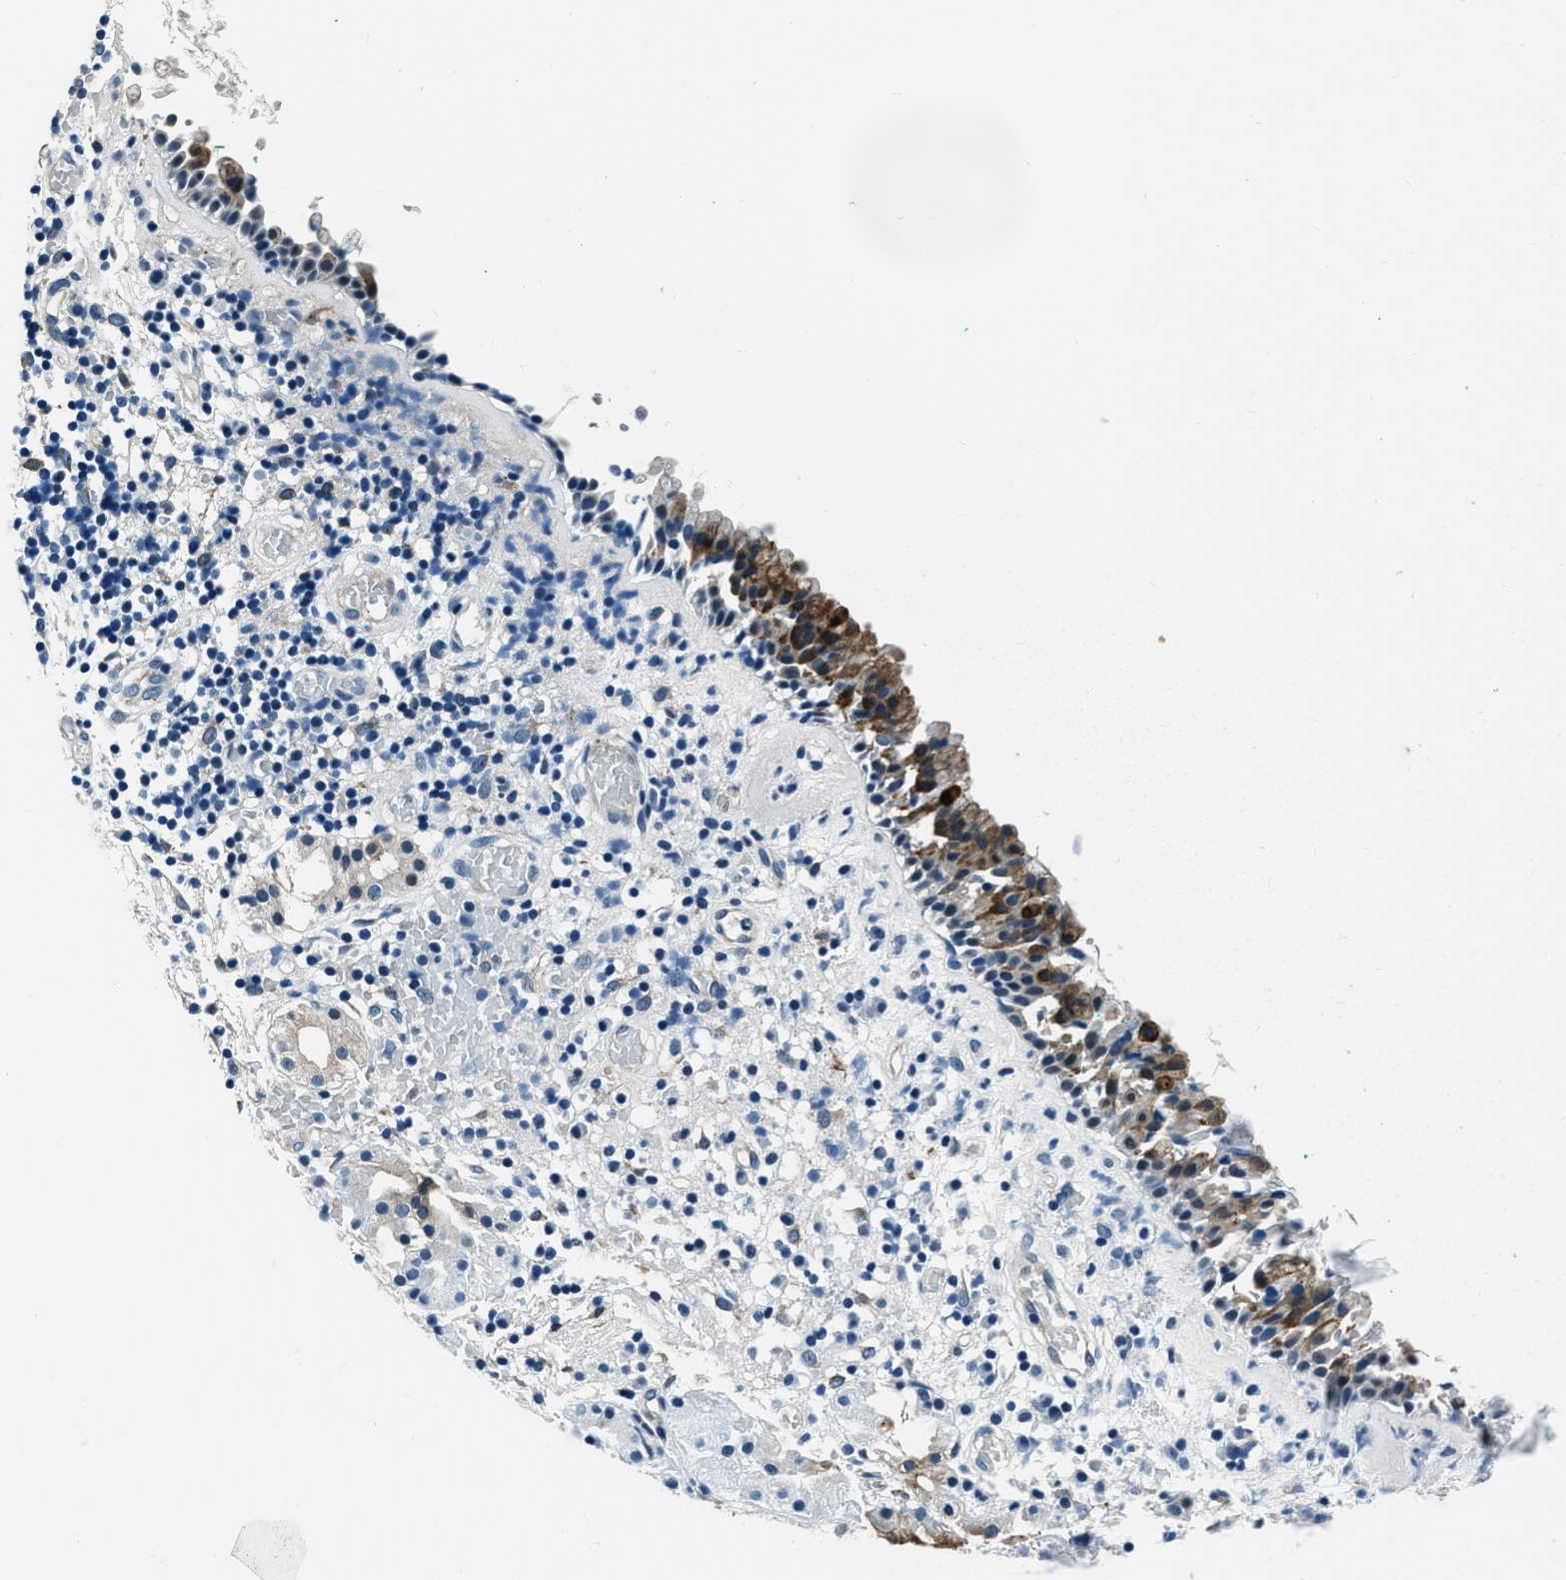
{"staining": {"intensity": "moderate", "quantity": "25%-75%", "location": "cytoplasmic/membranous"}, "tissue": "nasopharynx", "cell_type": "Respiratory epithelial cells", "image_type": "normal", "snomed": [{"axis": "morphology", "description": "Normal tissue, NOS"}, {"axis": "morphology", "description": "Basal cell carcinoma"}, {"axis": "topography", "description": "Cartilage tissue"}, {"axis": "topography", "description": "Nasopharynx"}, {"axis": "topography", "description": "Oral tissue"}], "caption": "A brown stain labels moderate cytoplasmic/membranous positivity of a protein in respiratory epithelial cells of benign nasopharynx.", "gene": "PTPDC1", "patient": {"sex": "female", "age": 77}}